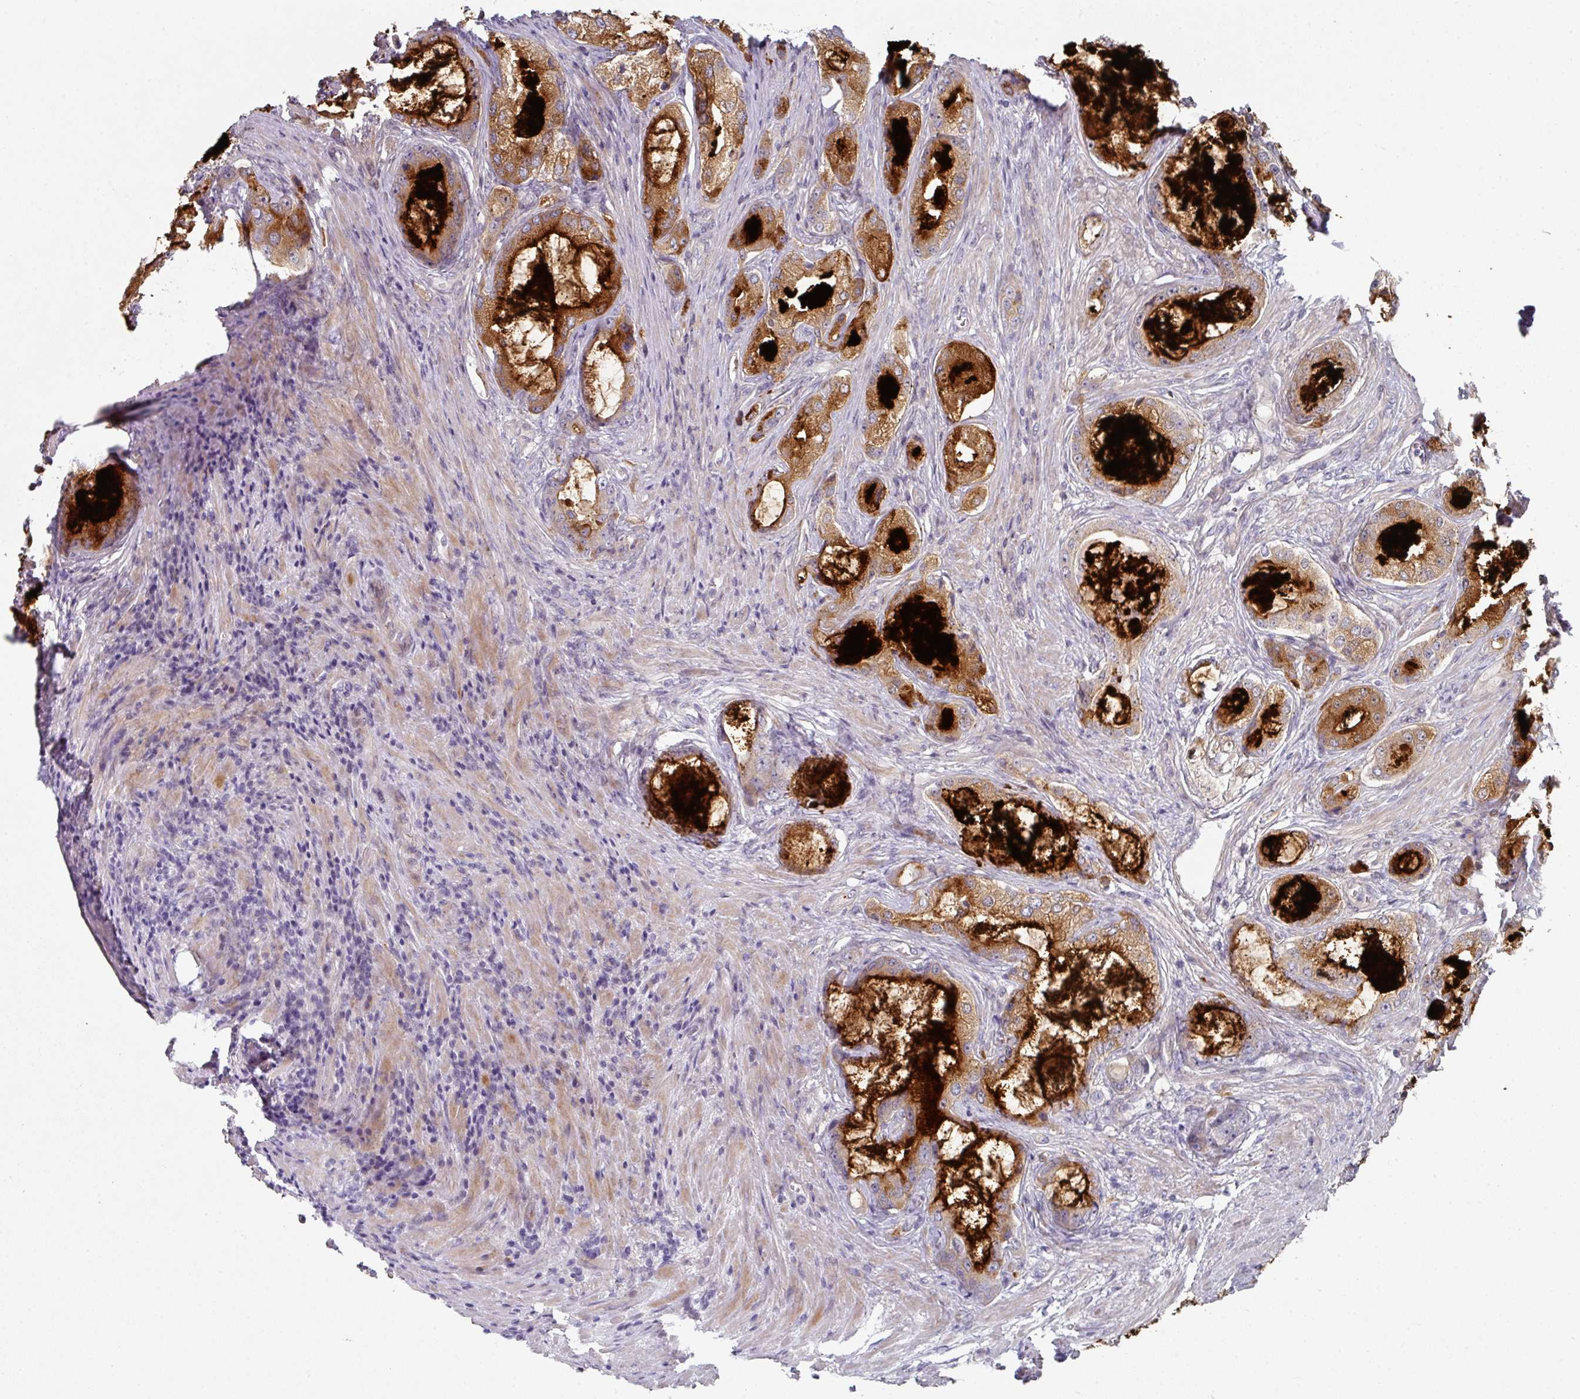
{"staining": {"intensity": "moderate", "quantity": ">75%", "location": "cytoplasmic/membranous"}, "tissue": "prostate cancer", "cell_type": "Tumor cells", "image_type": "cancer", "snomed": [{"axis": "morphology", "description": "Adenocarcinoma, Low grade"}, {"axis": "topography", "description": "Prostate"}], "caption": "Brown immunohistochemical staining in prostate cancer reveals moderate cytoplasmic/membranous staining in approximately >75% of tumor cells.", "gene": "WSB2", "patient": {"sex": "male", "age": 68}}